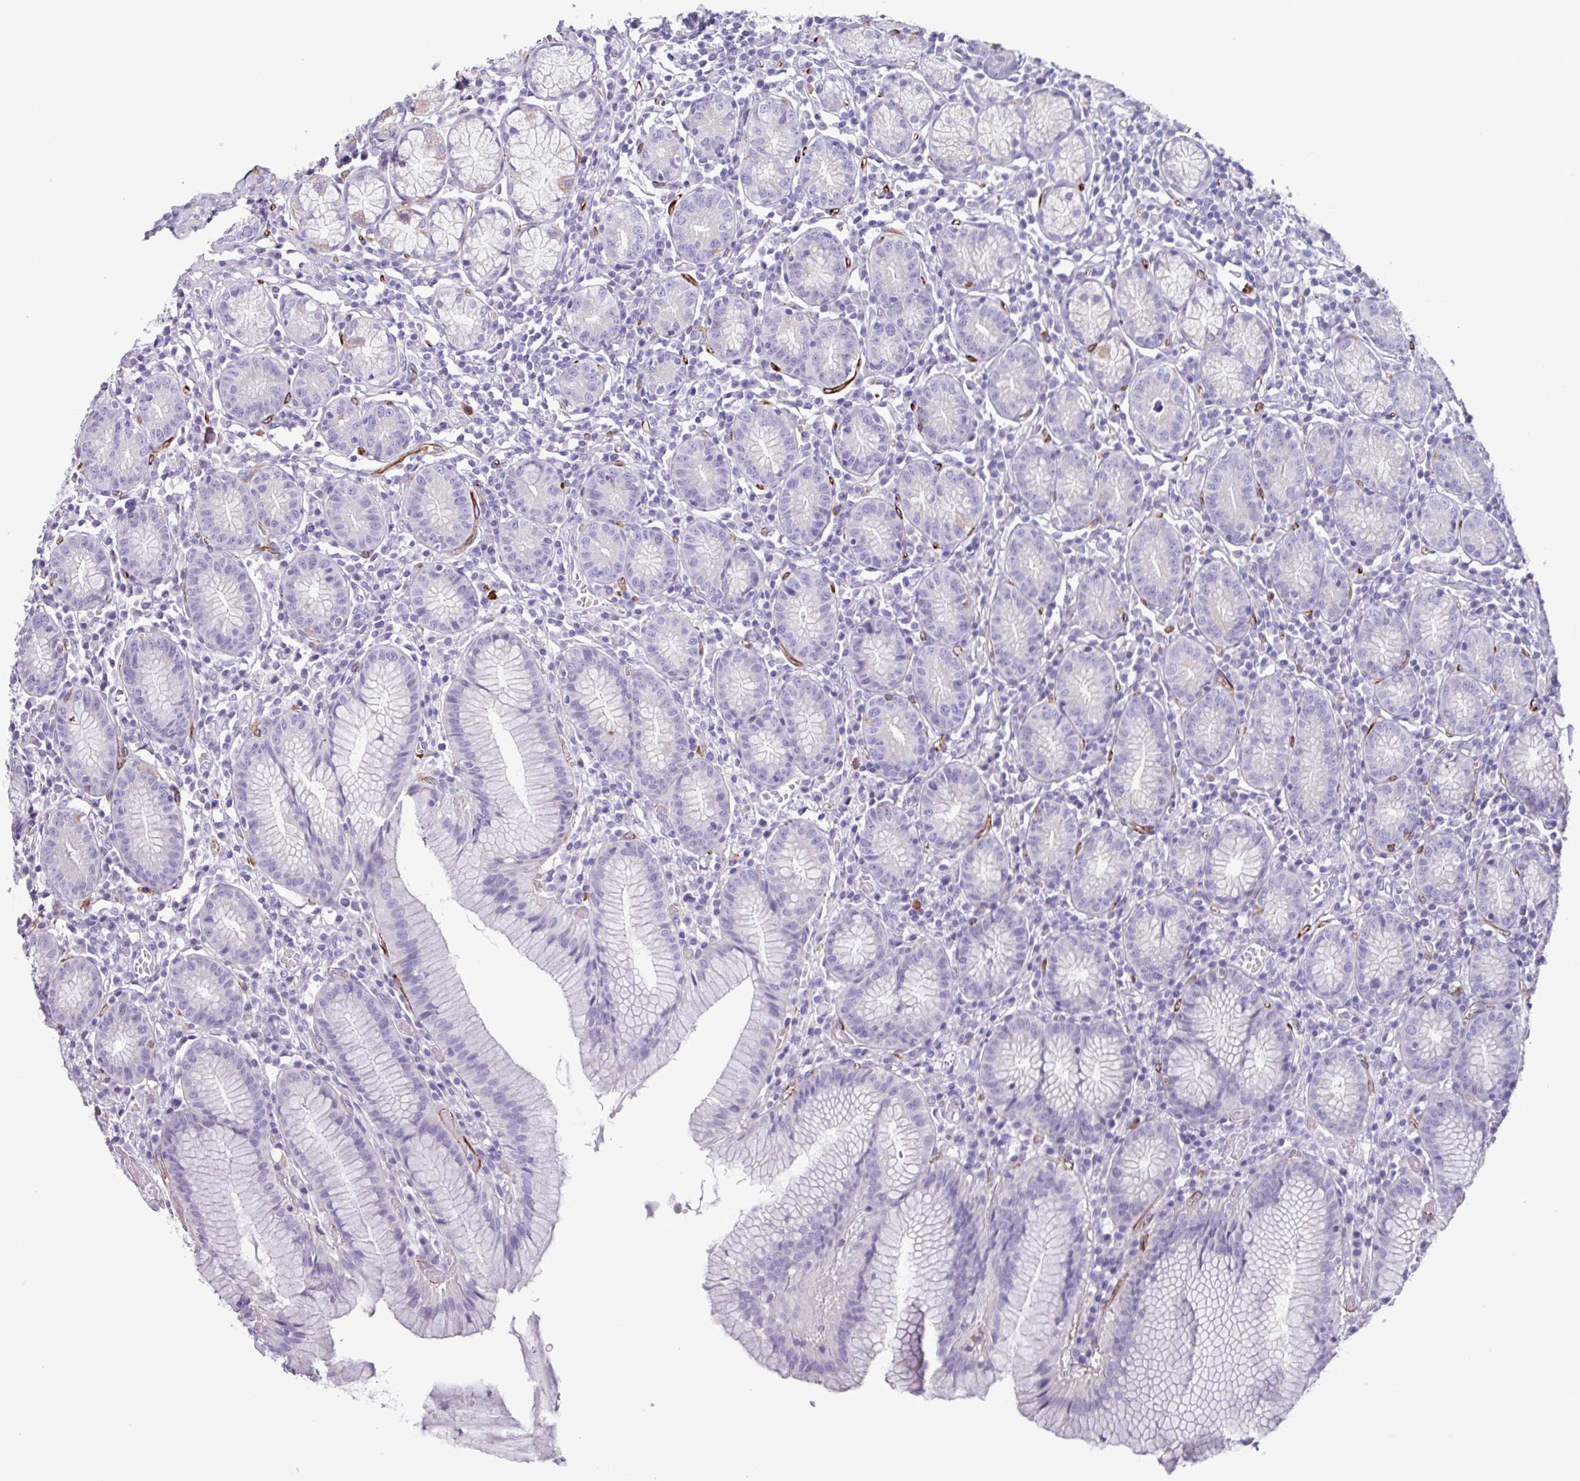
{"staining": {"intensity": "weak", "quantity": "25%-75%", "location": "cytoplasmic/membranous"}, "tissue": "stomach", "cell_type": "Glandular cells", "image_type": "normal", "snomed": [{"axis": "morphology", "description": "Normal tissue, NOS"}, {"axis": "topography", "description": "Stomach"}], "caption": "The immunohistochemical stain highlights weak cytoplasmic/membranous expression in glandular cells of unremarkable stomach. The protein of interest is shown in brown color, while the nuclei are stained blue.", "gene": "BTD", "patient": {"sex": "male", "age": 55}}